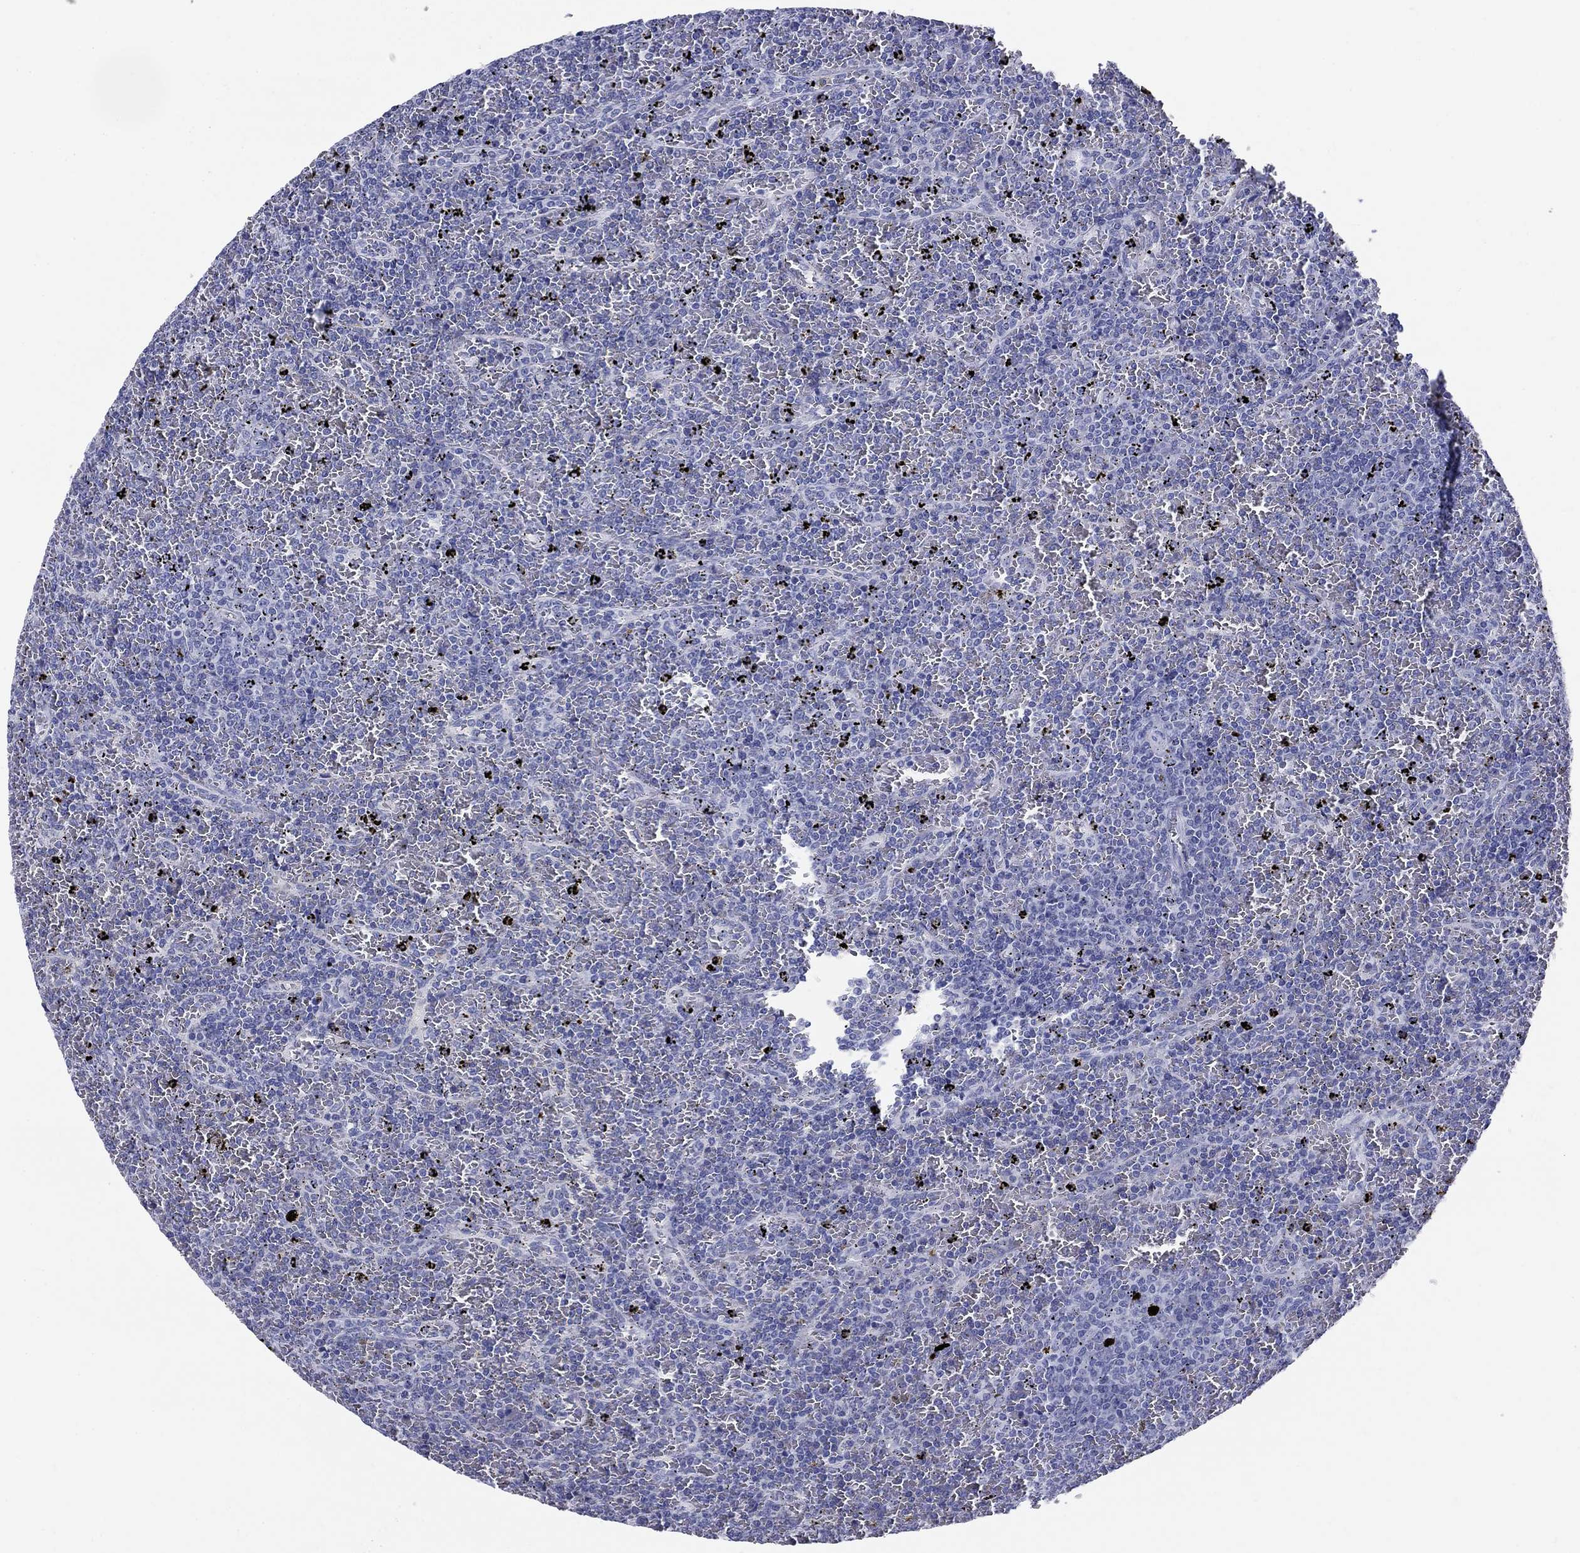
{"staining": {"intensity": "negative", "quantity": "none", "location": "none"}, "tissue": "lymphoma", "cell_type": "Tumor cells", "image_type": "cancer", "snomed": [{"axis": "morphology", "description": "Malignant lymphoma, non-Hodgkin's type, Low grade"}, {"axis": "topography", "description": "Spleen"}], "caption": "DAB (3,3'-diaminobenzidine) immunohistochemical staining of malignant lymphoma, non-Hodgkin's type (low-grade) shows no significant expression in tumor cells. (Stains: DAB immunohistochemistry (IHC) with hematoxylin counter stain, Microscopy: brightfield microscopy at high magnification).", "gene": "NPPA", "patient": {"sex": "female", "age": 77}}